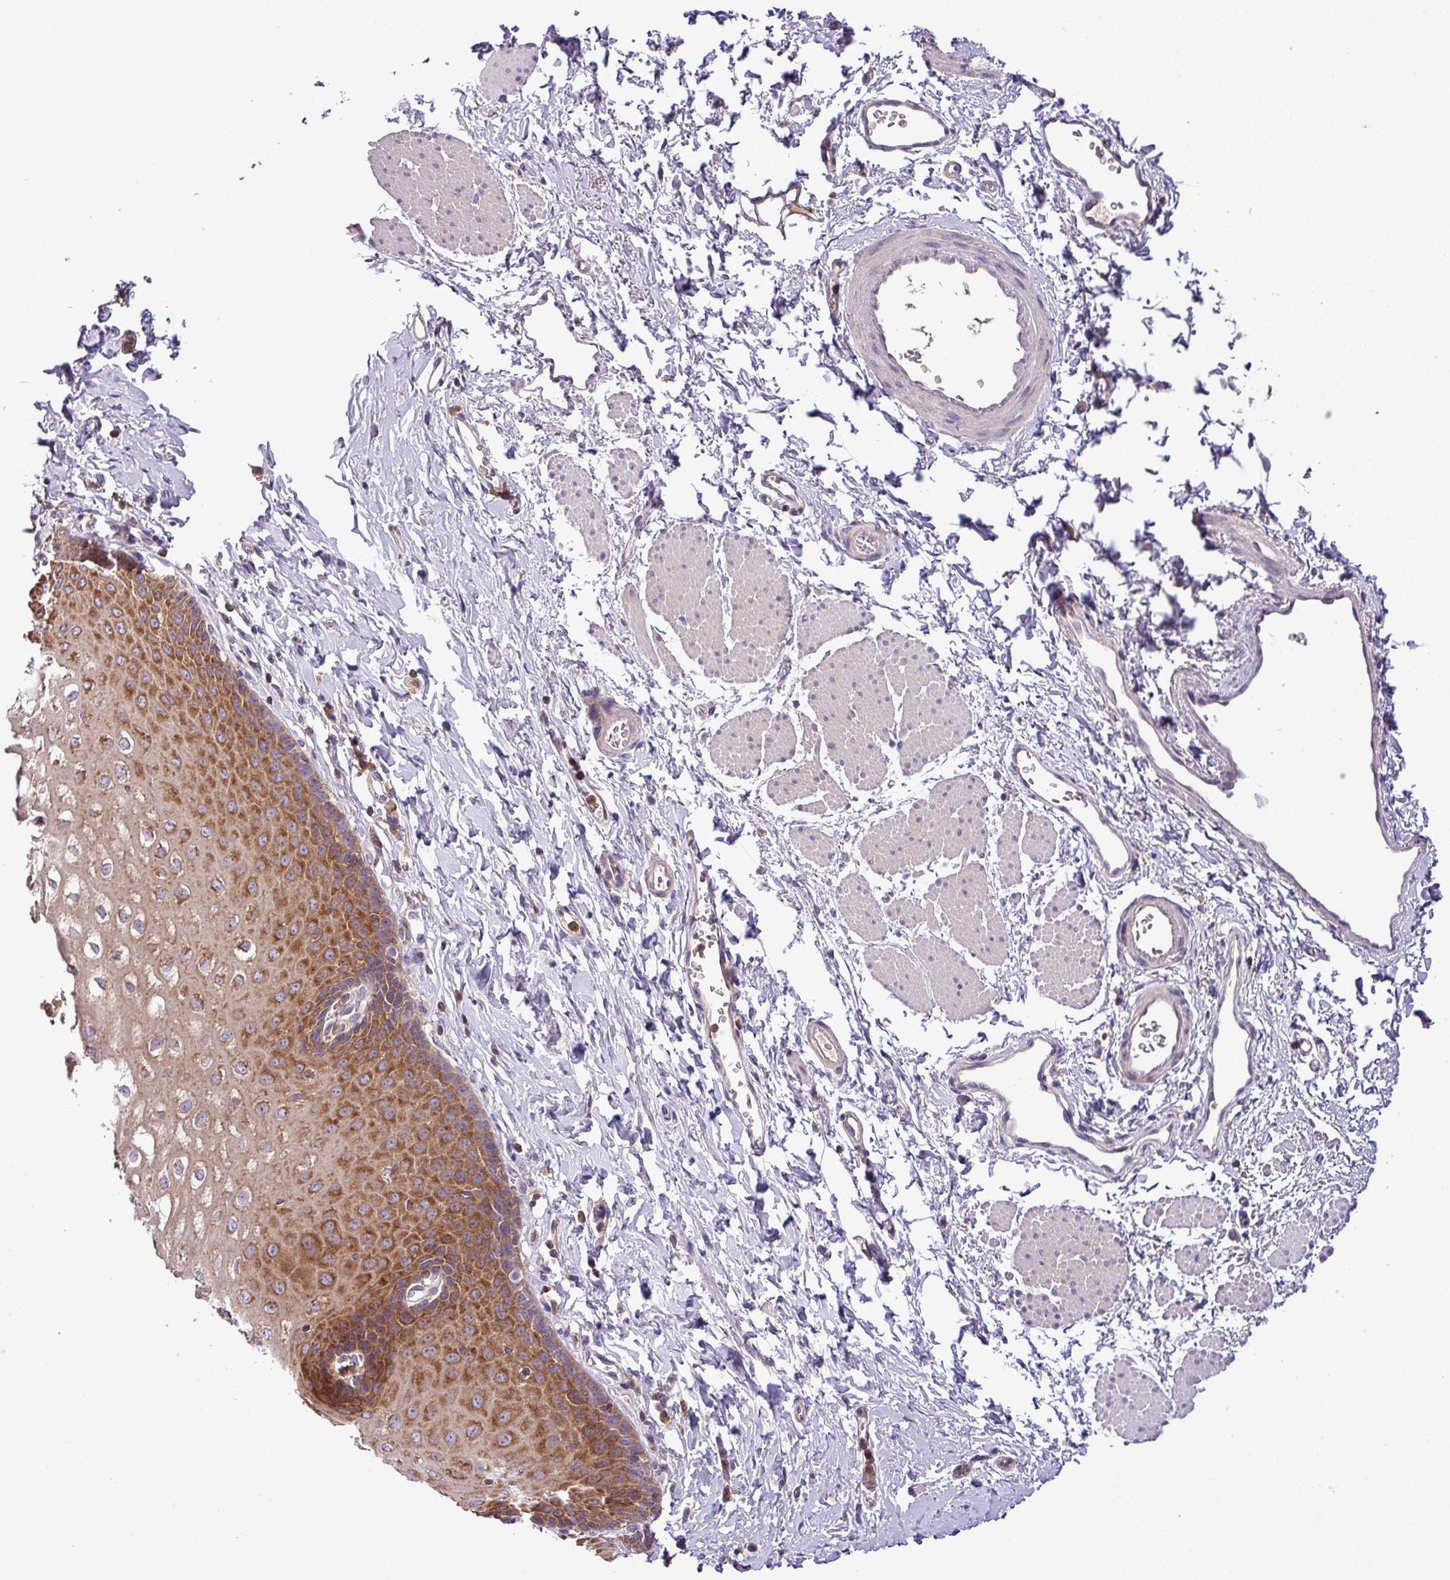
{"staining": {"intensity": "strong", "quantity": "25%-75%", "location": "cytoplasmic/membranous"}, "tissue": "esophagus", "cell_type": "Squamous epithelial cells", "image_type": "normal", "snomed": [{"axis": "morphology", "description": "Normal tissue, NOS"}, {"axis": "topography", "description": "Esophagus"}], "caption": "An image of esophagus stained for a protein demonstrates strong cytoplasmic/membranous brown staining in squamous epithelial cells.", "gene": "LRRC74B", "patient": {"sex": "male", "age": 70}}